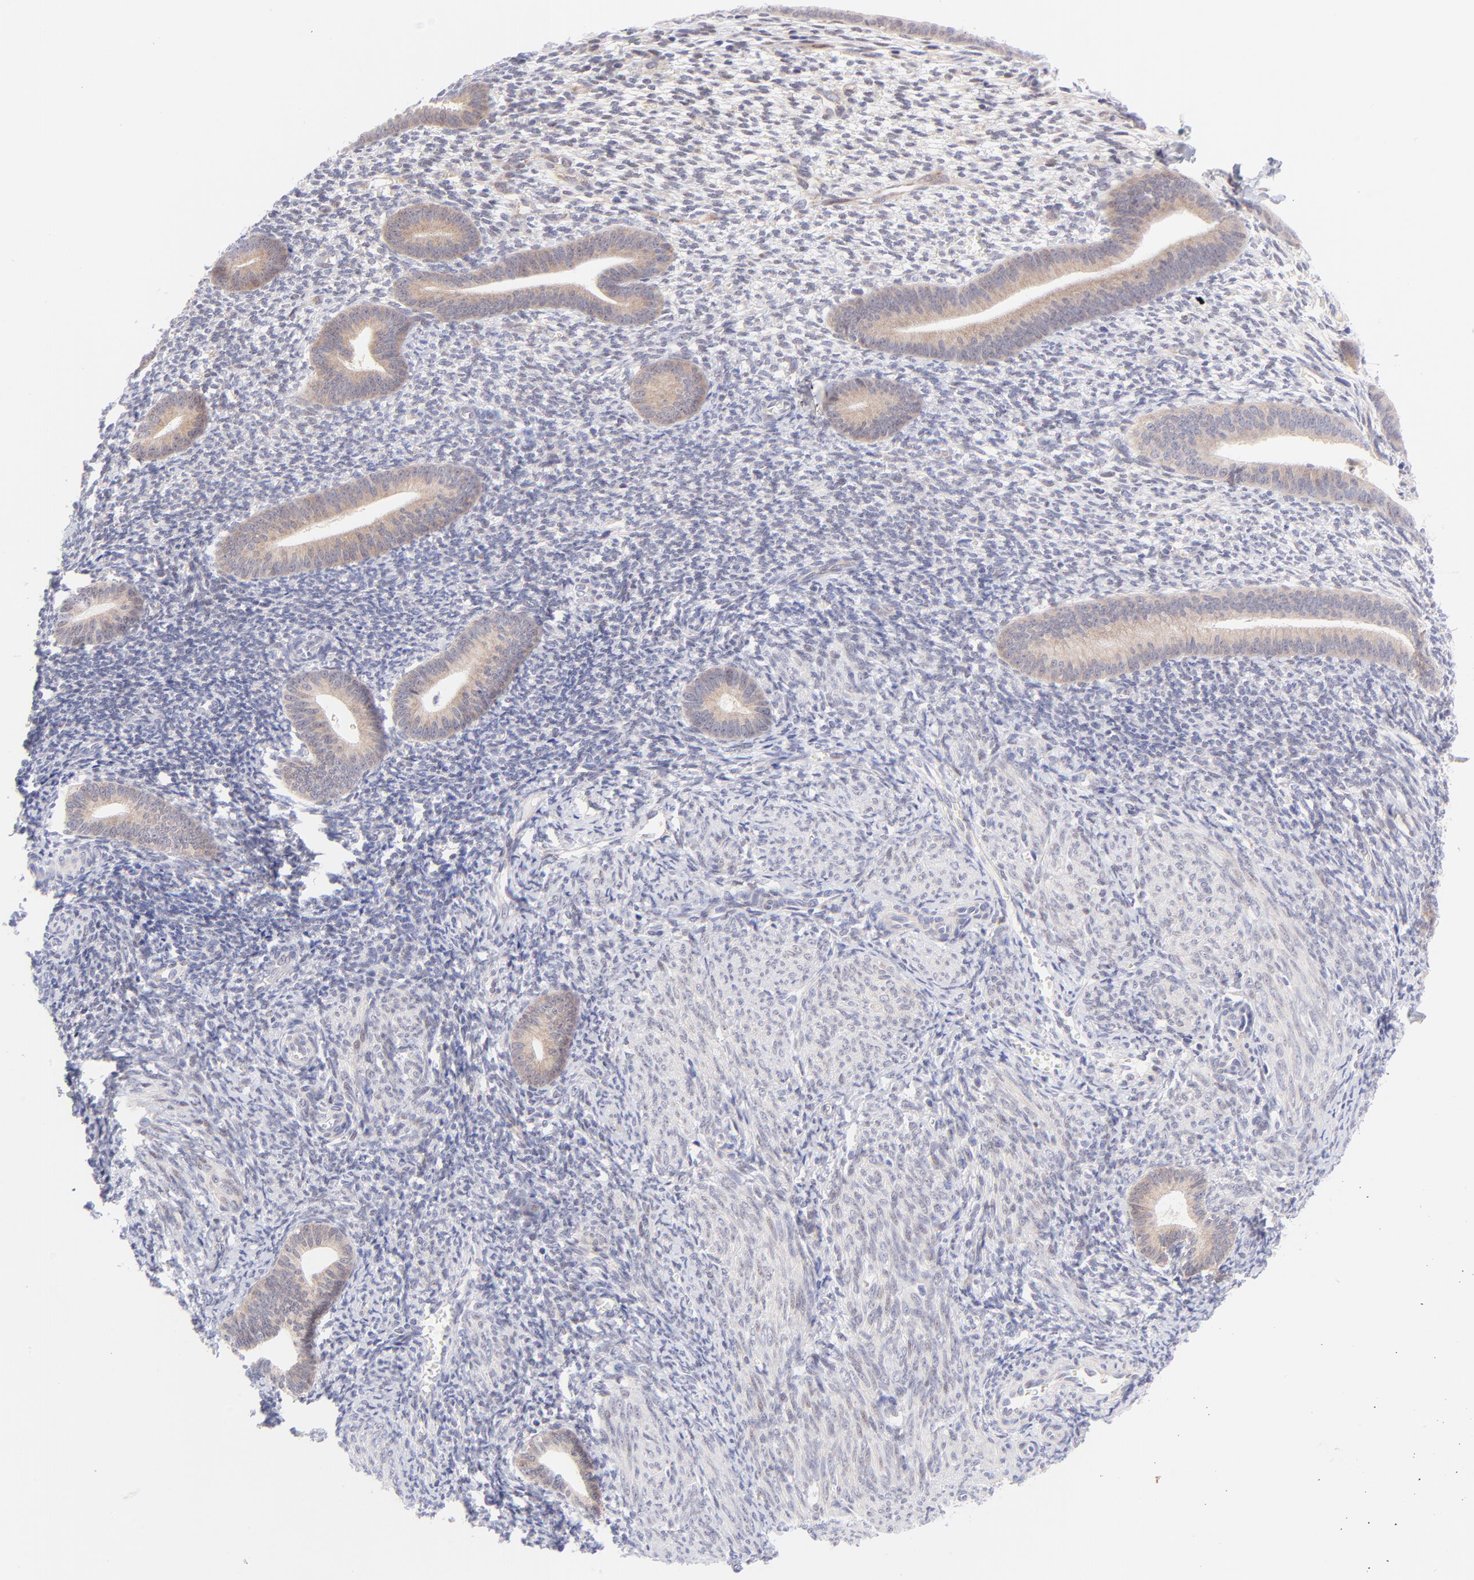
{"staining": {"intensity": "negative", "quantity": "none", "location": "none"}, "tissue": "endometrium", "cell_type": "Cells in endometrial stroma", "image_type": "normal", "snomed": [{"axis": "morphology", "description": "Normal tissue, NOS"}, {"axis": "topography", "description": "Endometrium"}], "caption": "Protein analysis of benign endometrium exhibits no significant staining in cells in endometrial stroma. (DAB (3,3'-diaminobenzidine) IHC, high magnification).", "gene": "PBDC1", "patient": {"sex": "female", "age": 57}}